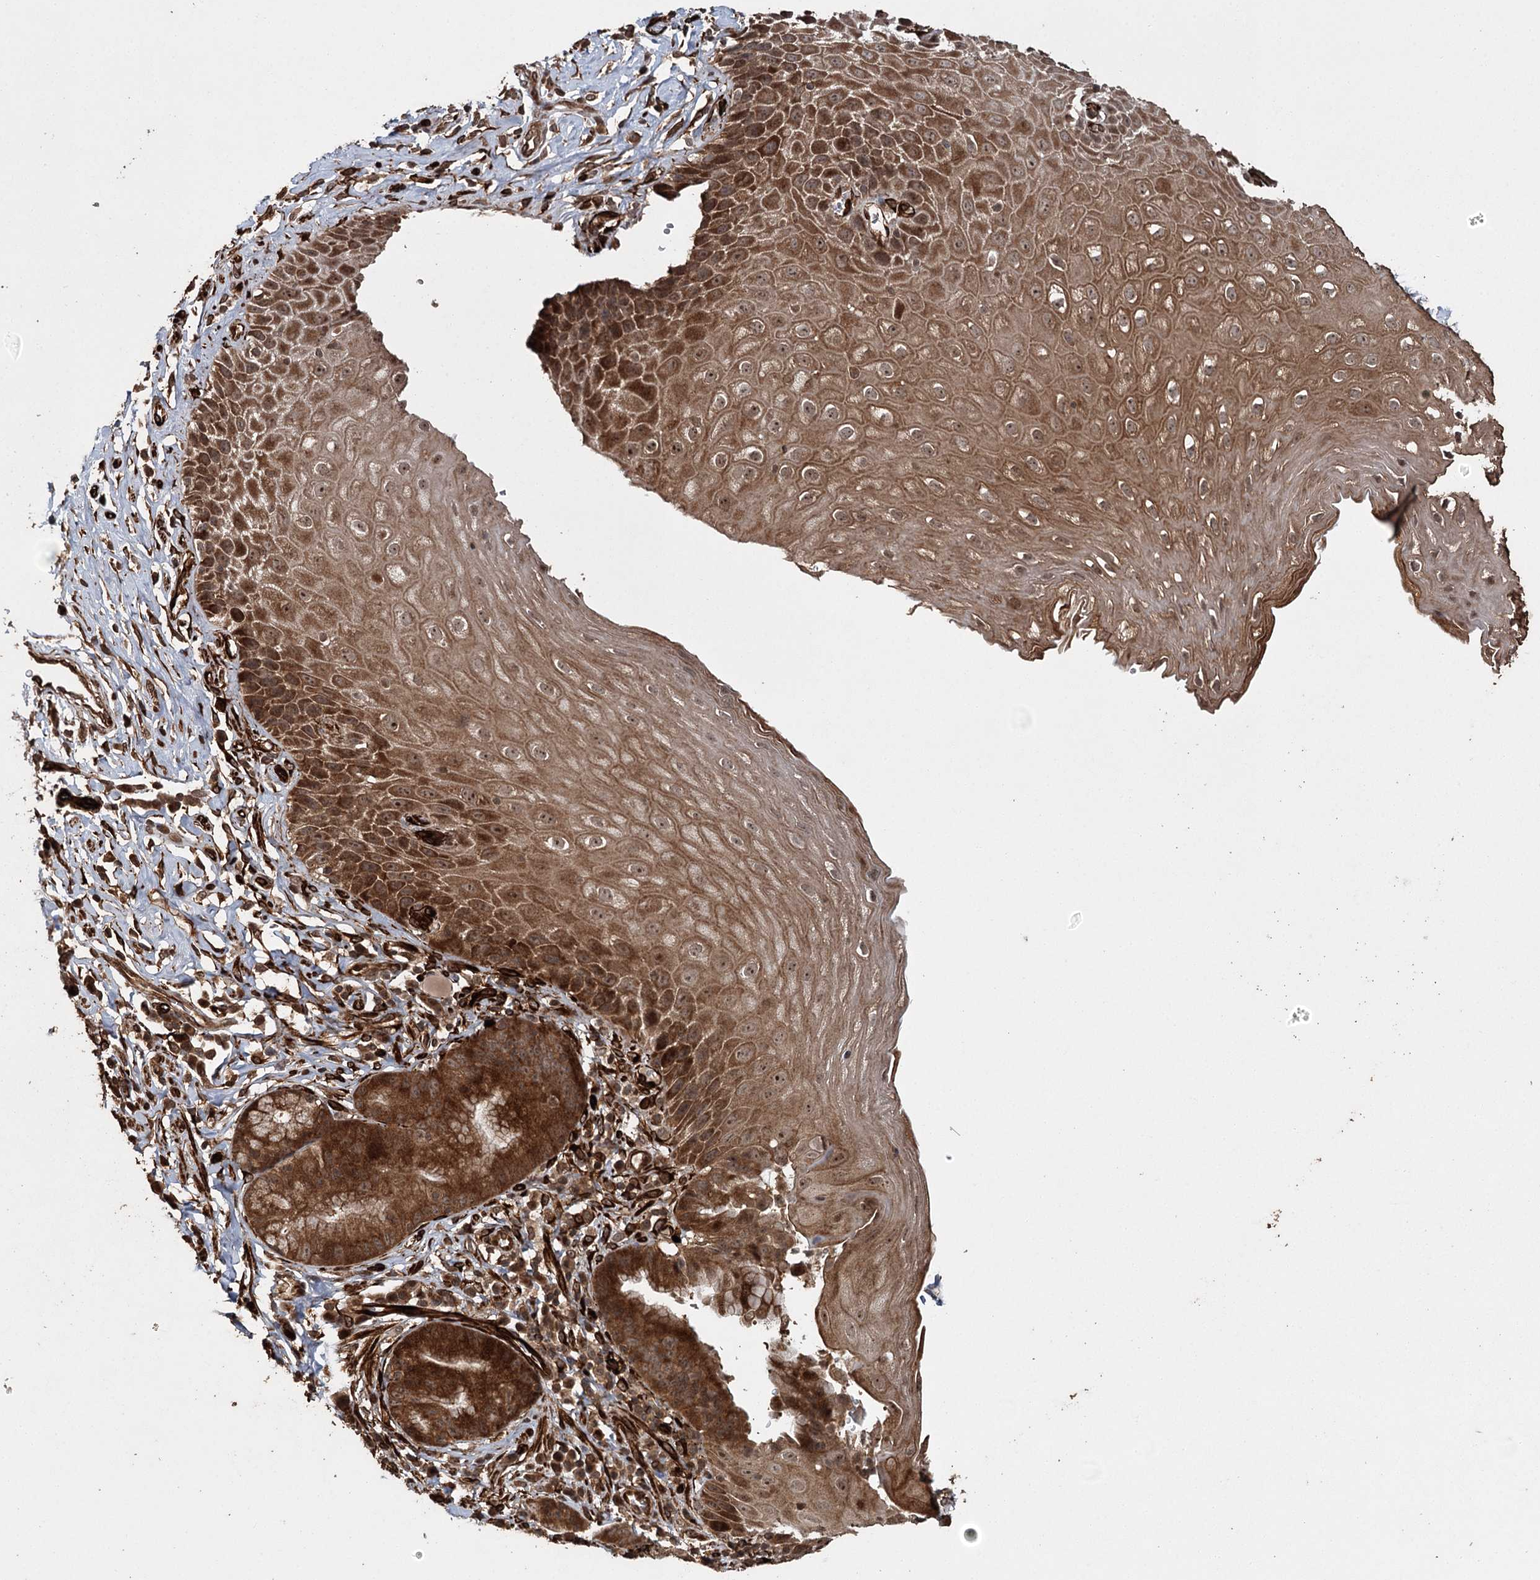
{"staining": {"intensity": "strong", "quantity": ">75%", "location": "cytoplasmic/membranous"}, "tissue": "esophagus", "cell_type": "Squamous epithelial cells", "image_type": "normal", "snomed": [{"axis": "morphology", "description": "Normal tissue, NOS"}, {"axis": "topography", "description": "Esophagus"}], "caption": "Immunohistochemistry (IHC) (DAB) staining of unremarkable esophagus reveals strong cytoplasmic/membranous protein expression in approximately >75% of squamous epithelial cells.", "gene": "RPAP3", "patient": {"sex": "female", "age": 61}}